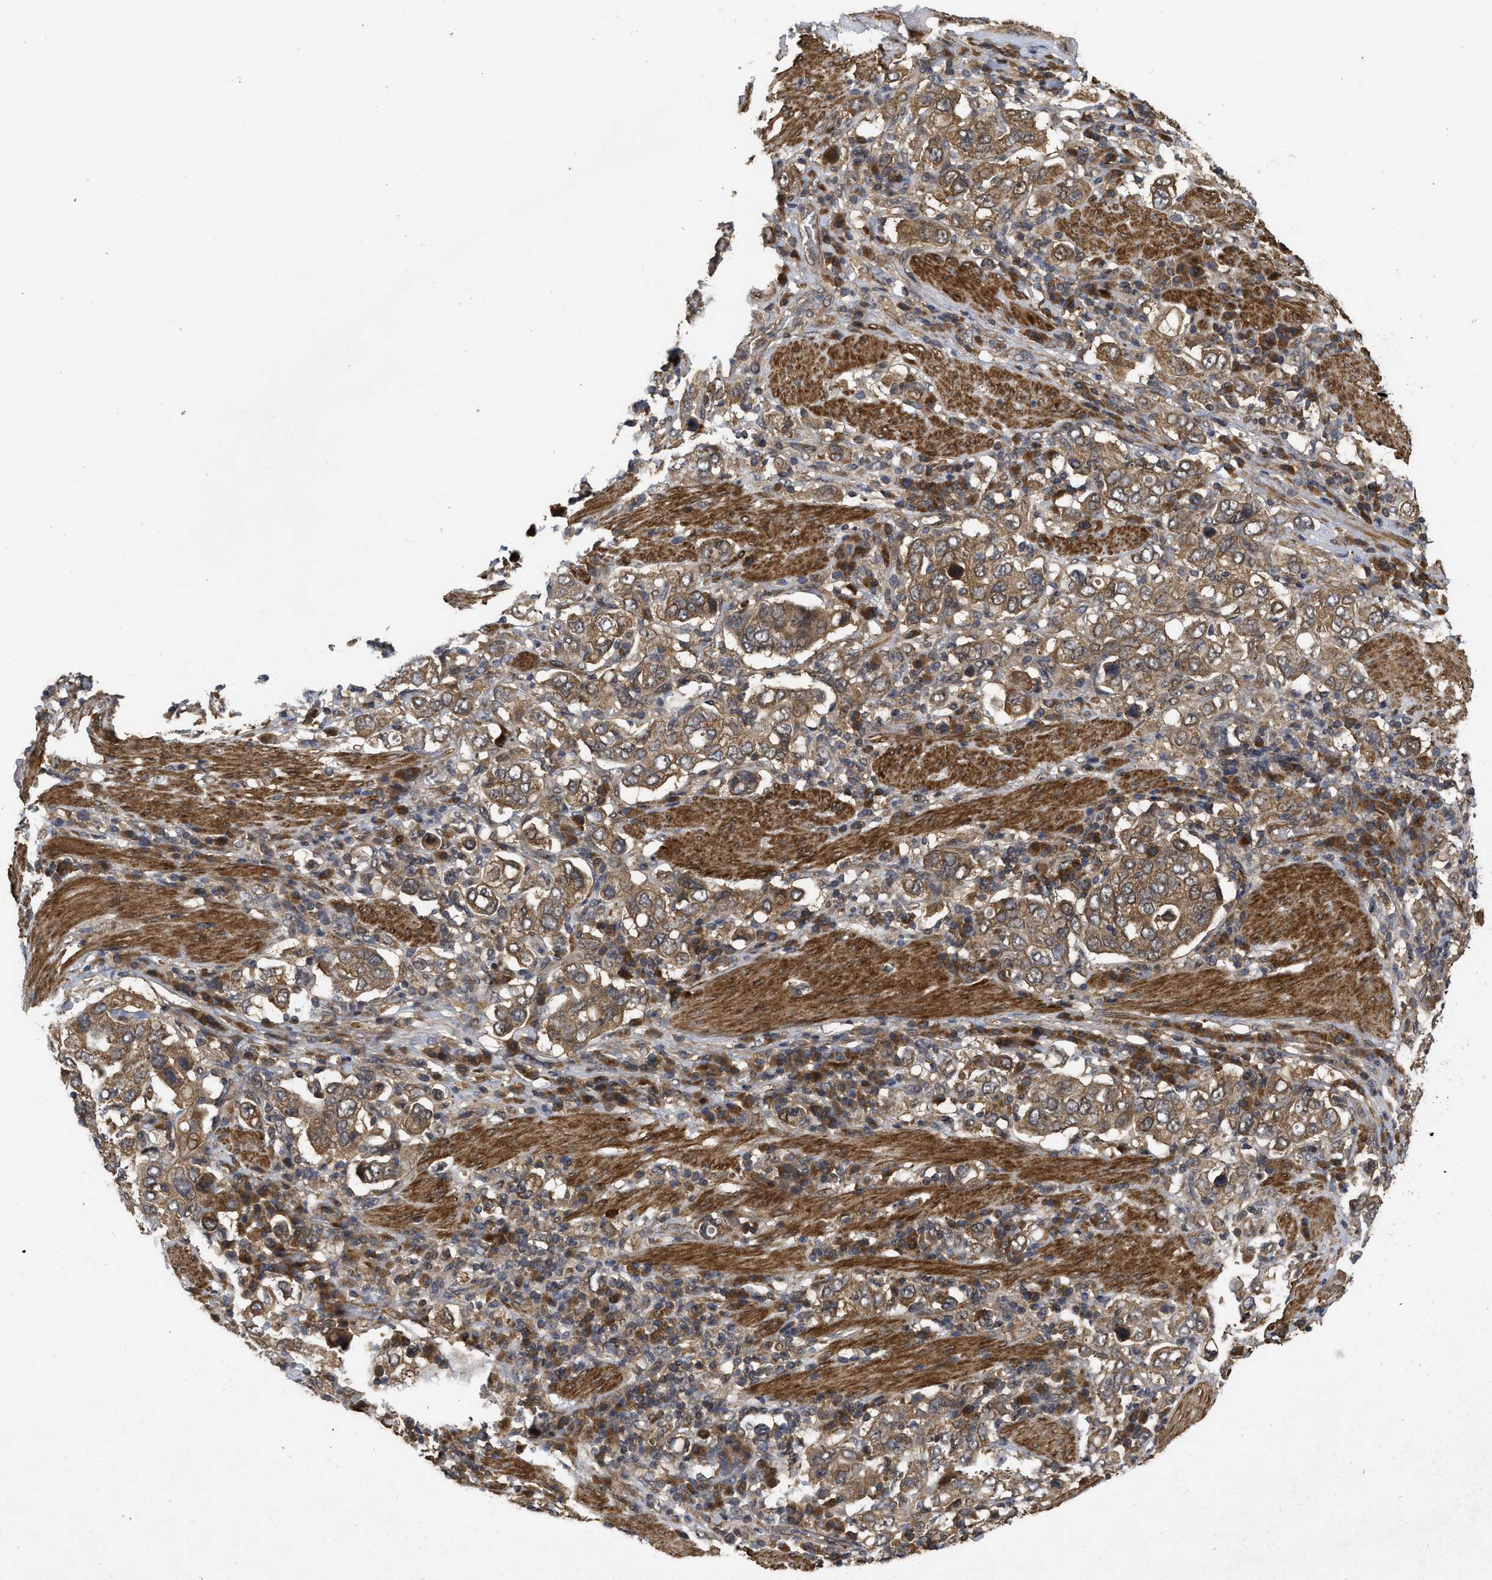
{"staining": {"intensity": "moderate", "quantity": ">75%", "location": "cytoplasmic/membranous"}, "tissue": "stomach cancer", "cell_type": "Tumor cells", "image_type": "cancer", "snomed": [{"axis": "morphology", "description": "Adenocarcinoma, NOS"}, {"axis": "topography", "description": "Stomach, upper"}], "caption": "Protein staining by immunohistochemistry (IHC) displays moderate cytoplasmic/membranous staining in about >75% of tumor cells in adenocarcinoma (stomach). The staining was performed using DAB to visualize the protein expression in brown, while the nuclei were stained in blue with hematoxylin (Magnification: 20x).", "gene": "FZD6", "patient": {"sex": "male", "age": 62}}